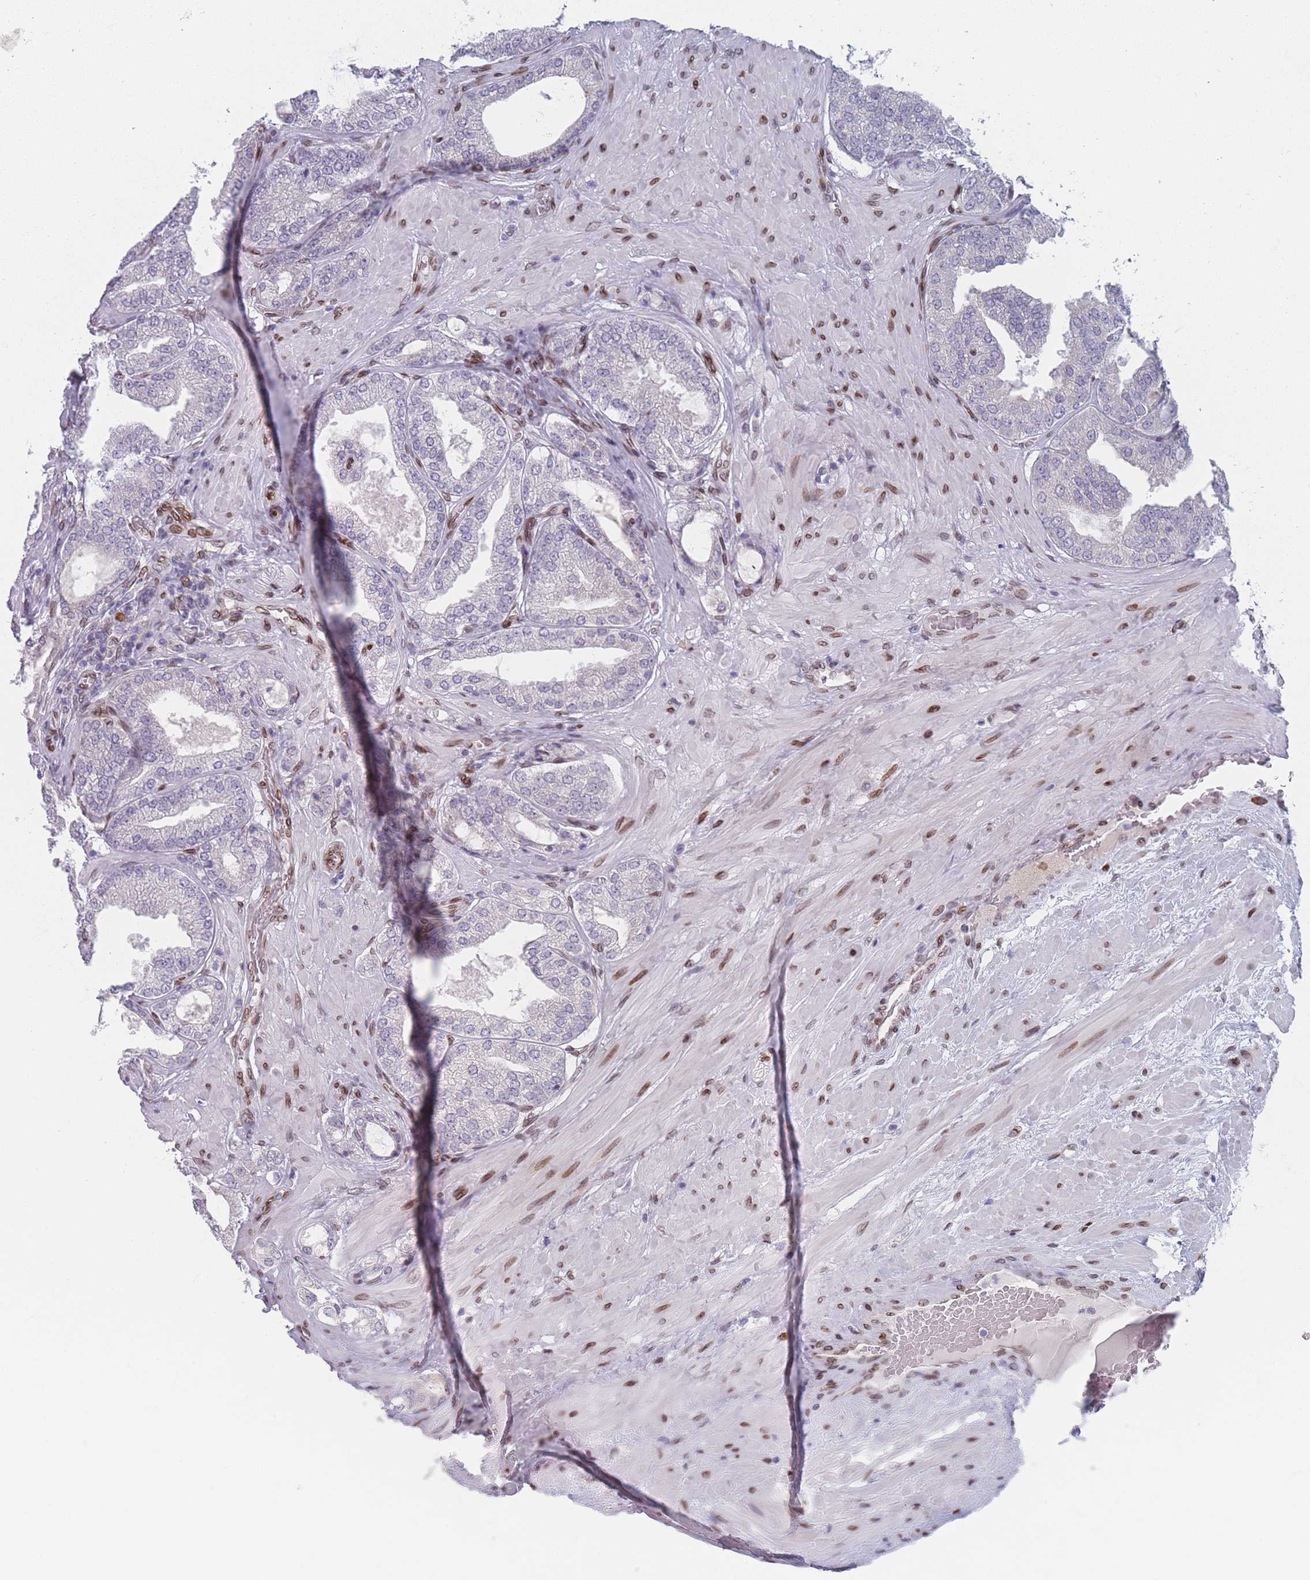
{"staining": {"intensity": "negative", "quantity": "none", "location": "none"}, "tissue": "prostate cancer", "cell_type": "Tumor cells", "image_type": "cancer", "snomed": [{"axis": "morphology", "description": "Adenocarcinoma, Low grade"}, {"axis": "topography", "description": "Prostate"}], "caption": "Protein analysis of low-grade adenocarcinoma (prostate) exhibits no significant expression in tumor cells.", "gene": "ZBTB1", "patient": {"sex": "male", "age": 63}}